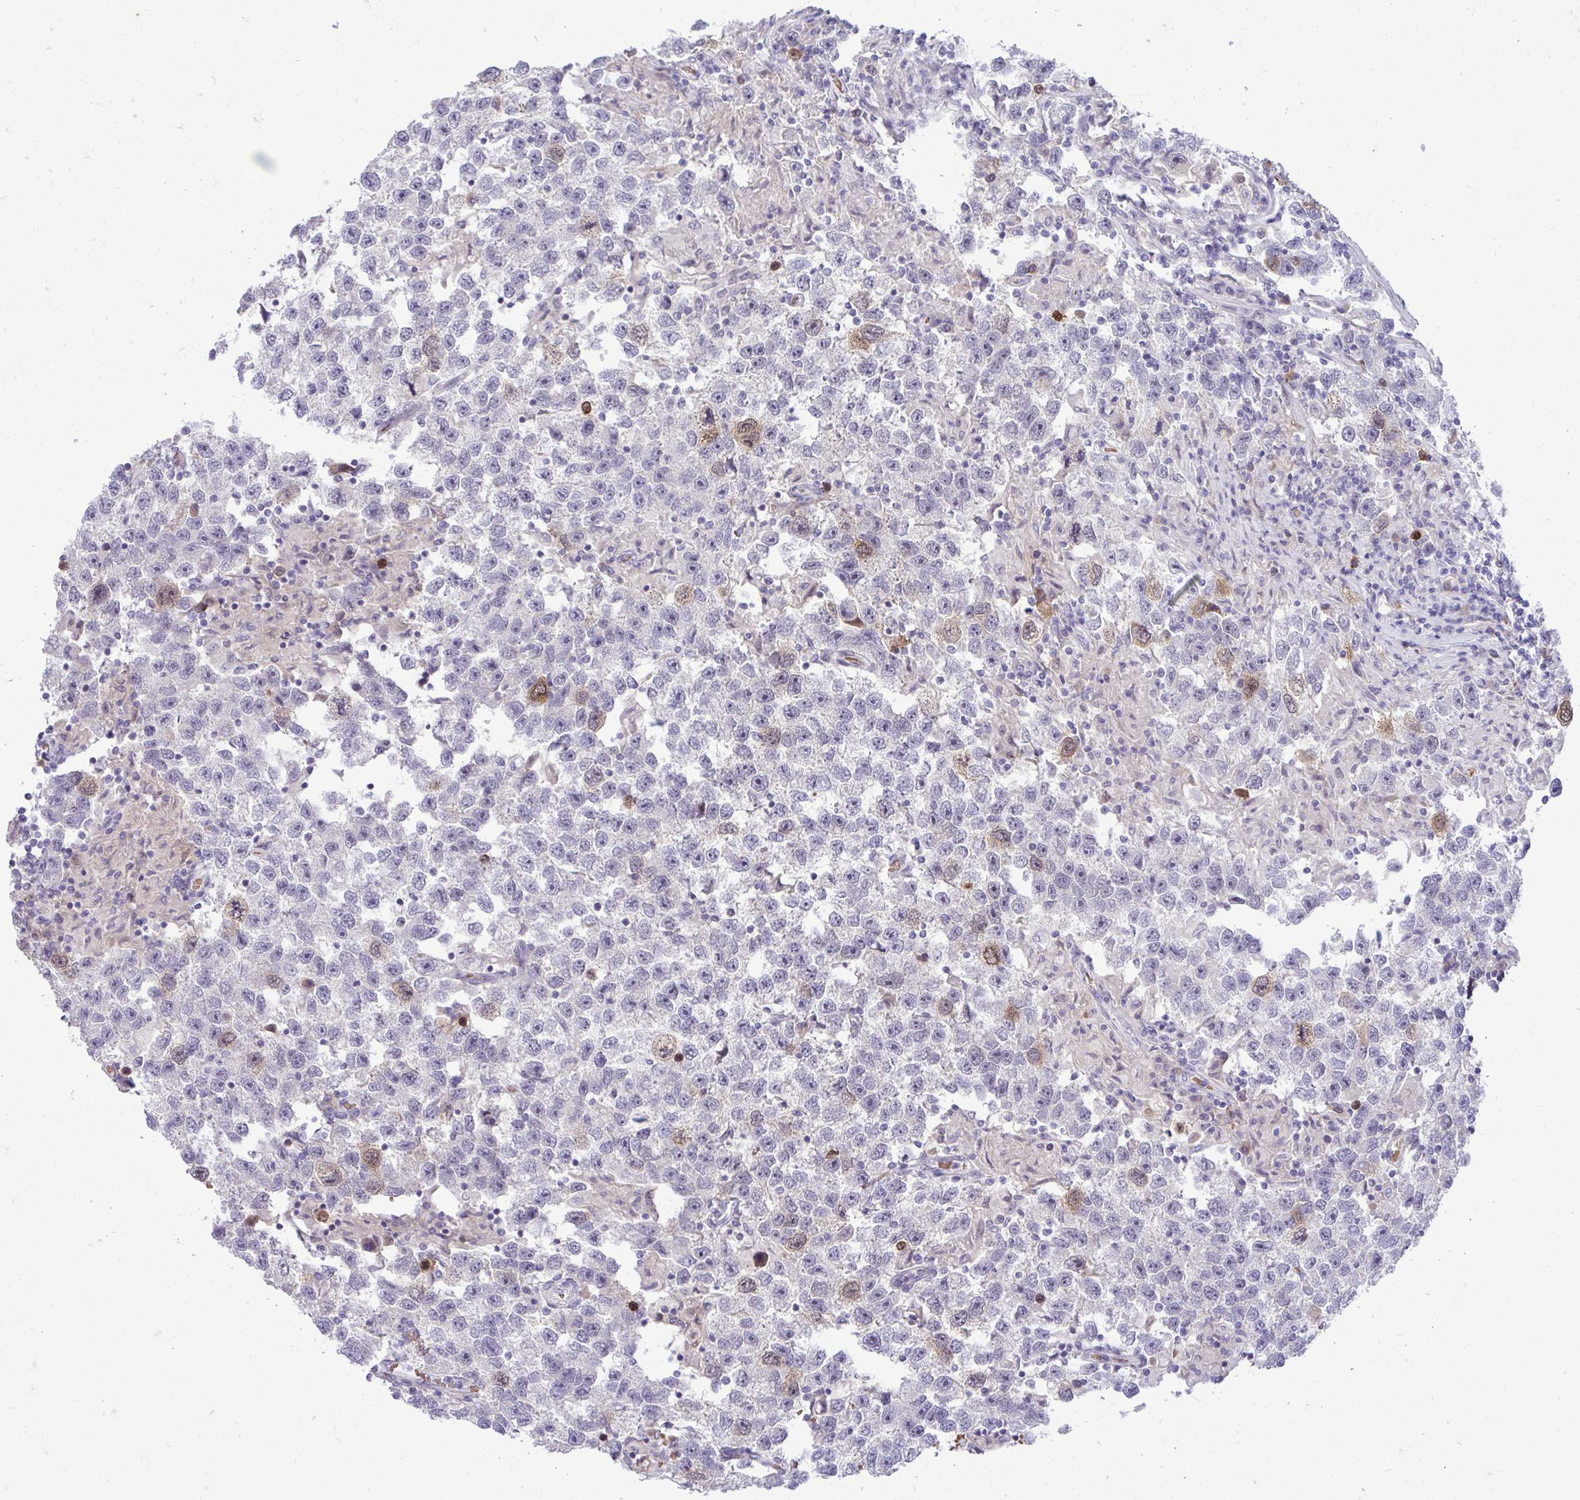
{"staining": {"intensity": "moderate", "quantity": "<25%", "location": "cytoplasmic/membranous,nuclear"}, "tissue": "testis cancer", "cell_type": "Tumor cells", "image_type": "cancer", "snomed": [{"axis": "morphology", "description": "Seminoma, NOS"}, {"axis": "topography", "description": "Testis"}], "caption": "Testis cancer stained for a protein (brown) demonstrates moderate cytoplasmic/membranous and nuclear positive positivity in about <25% of tumor cells.", "gene": "CDC20", "patient": {"sex": "male", "age": 26}}